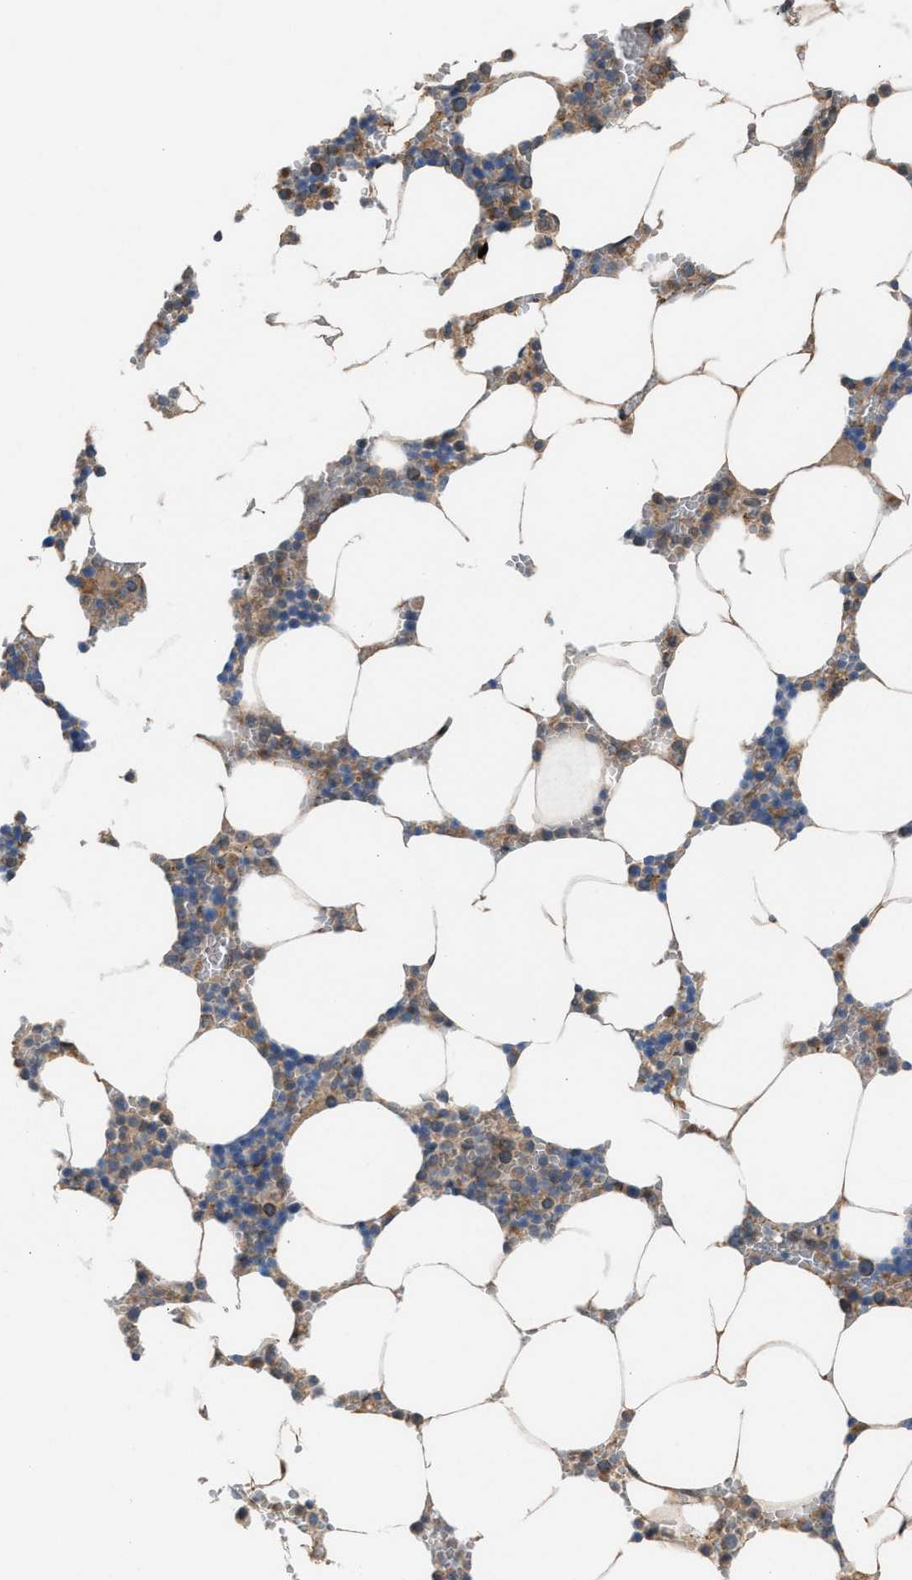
{"staining": {"intensity": "moderate", "quantity": "25%-75%", "location": "cytoplasmic/membranous"}, "tissue": "bone marrow", "cell_type": "Hematopoietic cells", "image_type": "normal", "snomed": [{"axis": "morphology", "description": "Normal tissue, NOS"}, {"axis": "topography", "description": "Bone marrow"}], "caption": "Moderate cytoplasmic/membranous expression for a protein is appreciated in approximately 25%-75% of hematopoietic cells of benign bone marrow using IHC.", "gene": "CYB5D1", "patient": {"sex": "male", "age": 70}}